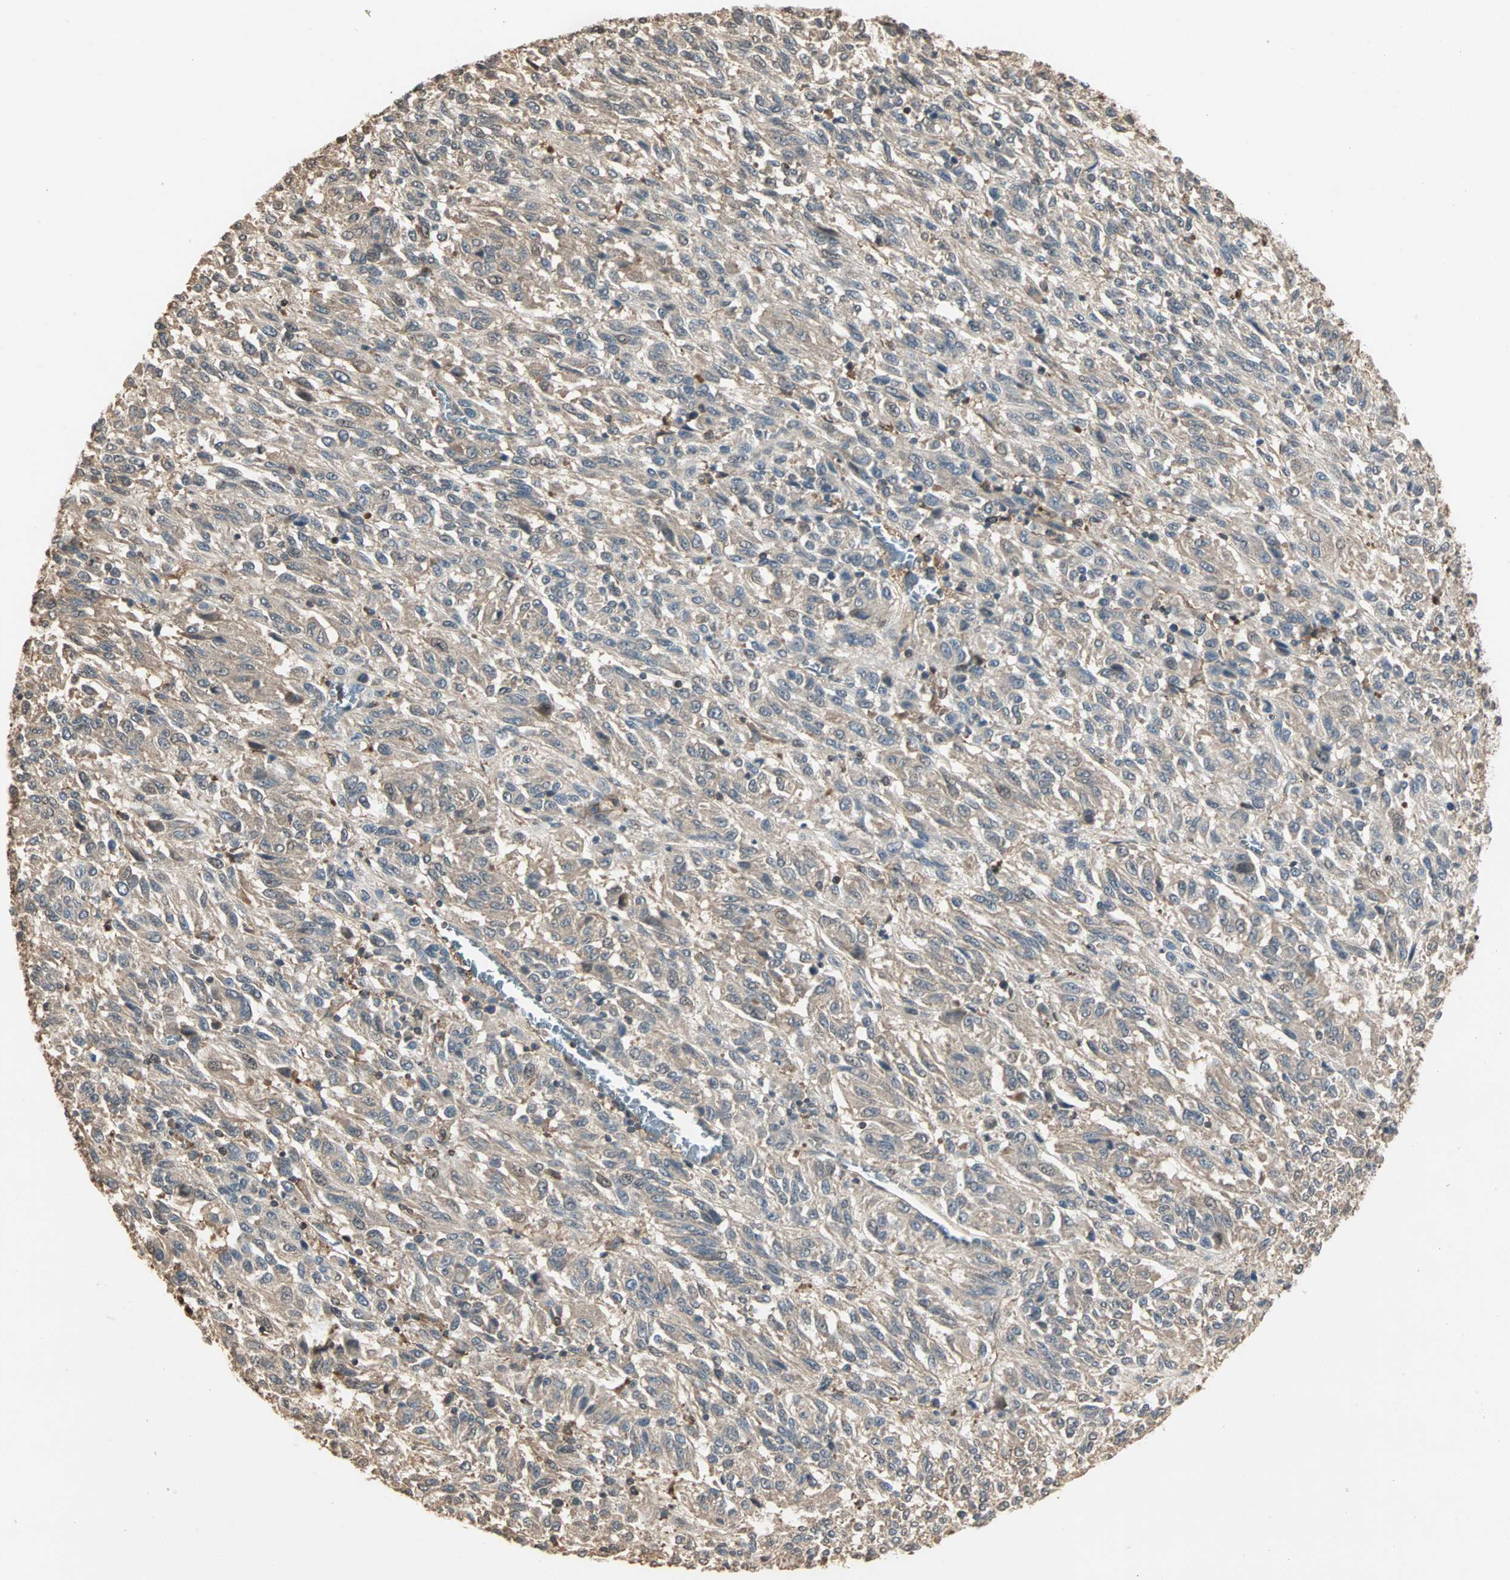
{"staining": {"intensity": "weak", "quantity": ">75%", "location": "cytoplasmic/membranous"}, "tissue": "melanoma", "cell_type": "Tumor cells", "image_type": "cancer", "snomed": [{"axis": "morphology", "description": "Malignant melanoma, Metastatic site"}, {"axis": "topography", "description": "Lung"}], "caption": "The immunohistochemical stain labels weak cytoplasmic/membranous positivity in tumor cells of malignant melanoma (metastatic site) tissue.", "gene": "DRG2", "patient": {"sex": "male", "age": 64}}